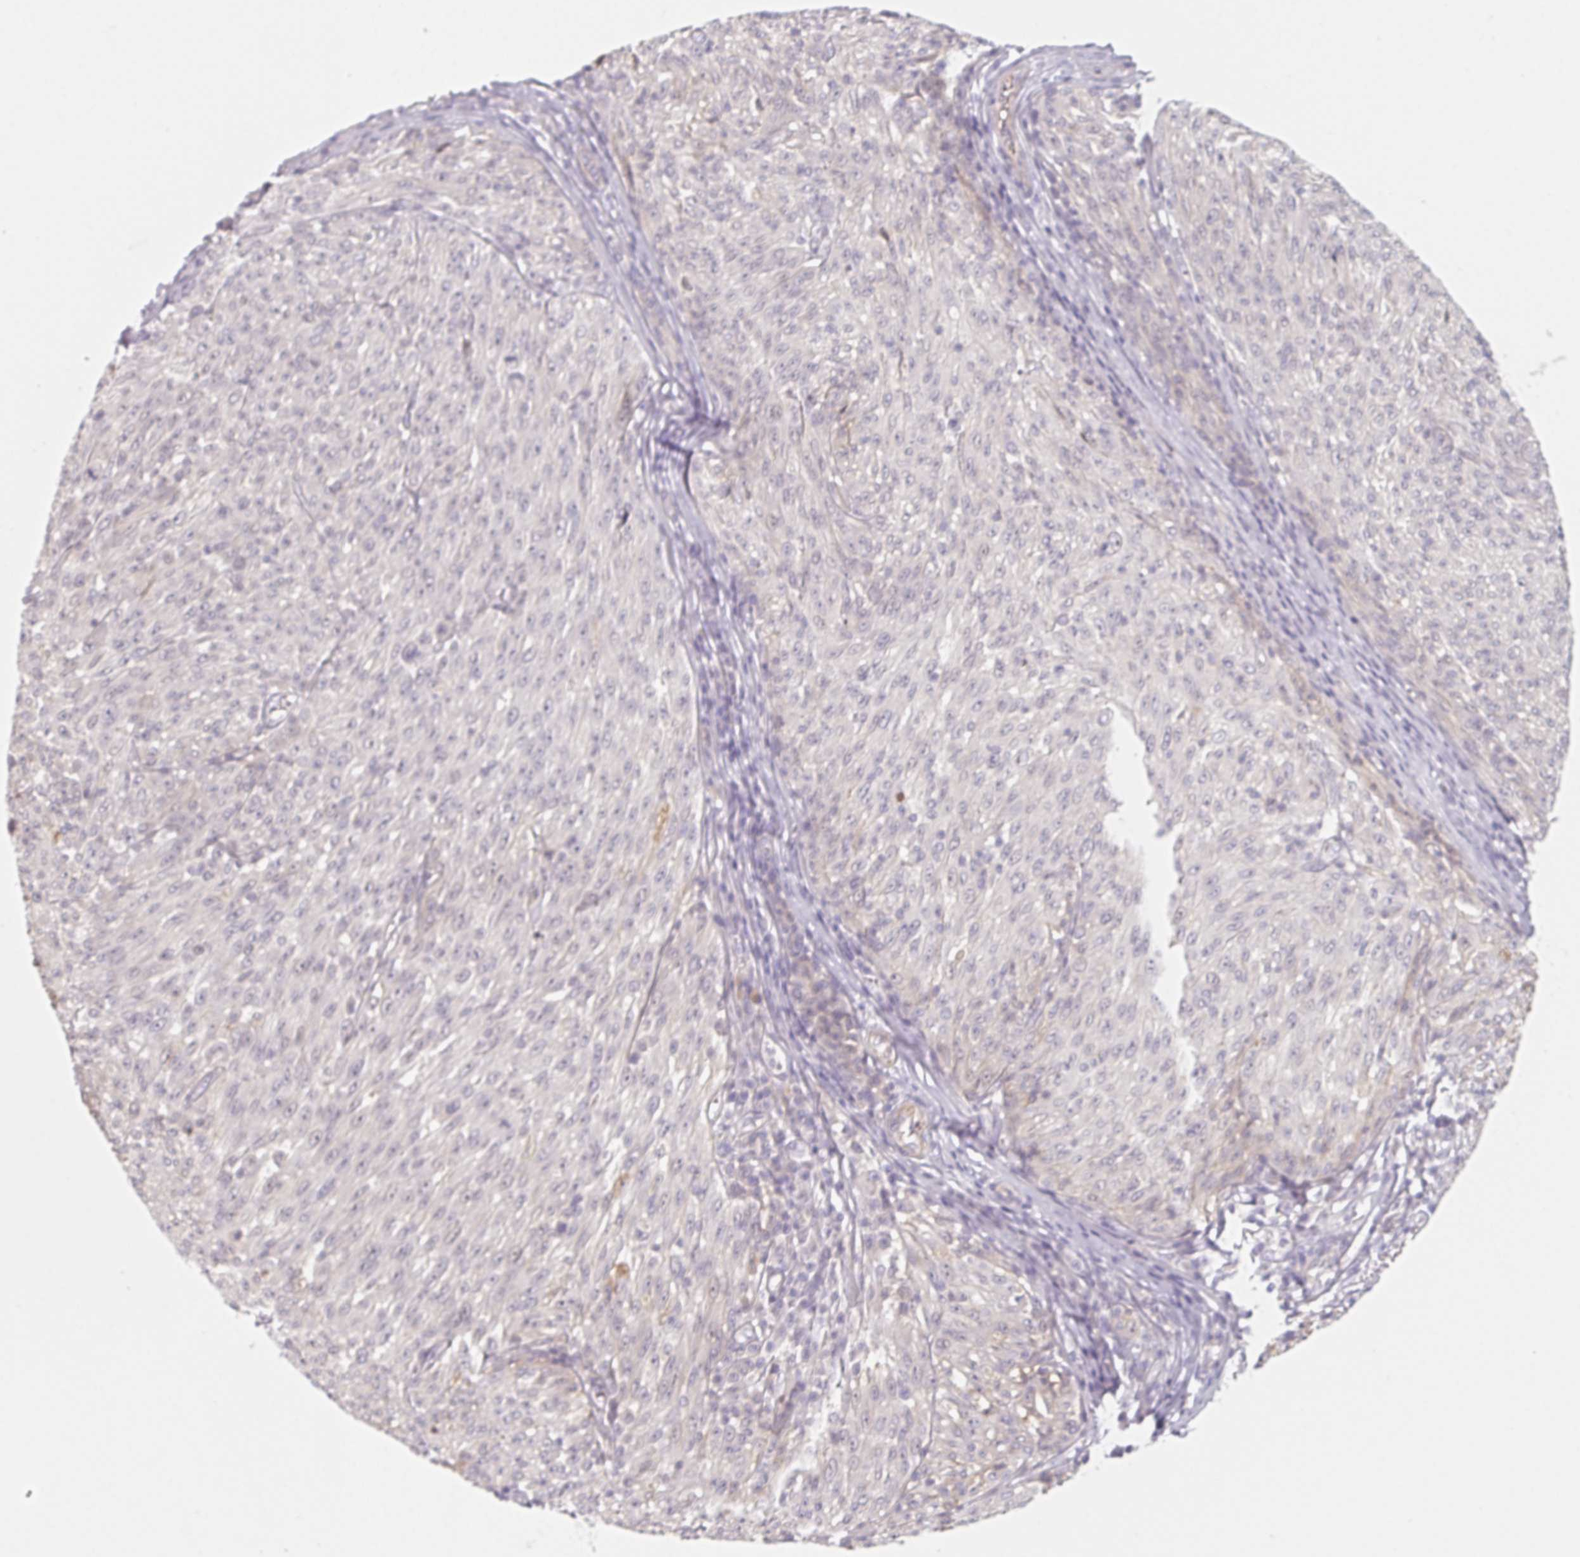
{"staining": {"intensity": "negative", "quantity": "none", "location": "none"}, "tissue": "melanoma", "cell_type": "Tumor cells", "image_type": "cancer", "snomed": [{"axis": "morphology", "description": "Malignant melanoma, NOS"}, {"axis": "topography", "description": "Skin"}], "caption": "Tumor cells are negative for protein expression in human malignant melanoma.", "gene": "LRRC23", "patient": {"sex": "male", "age": 85}}